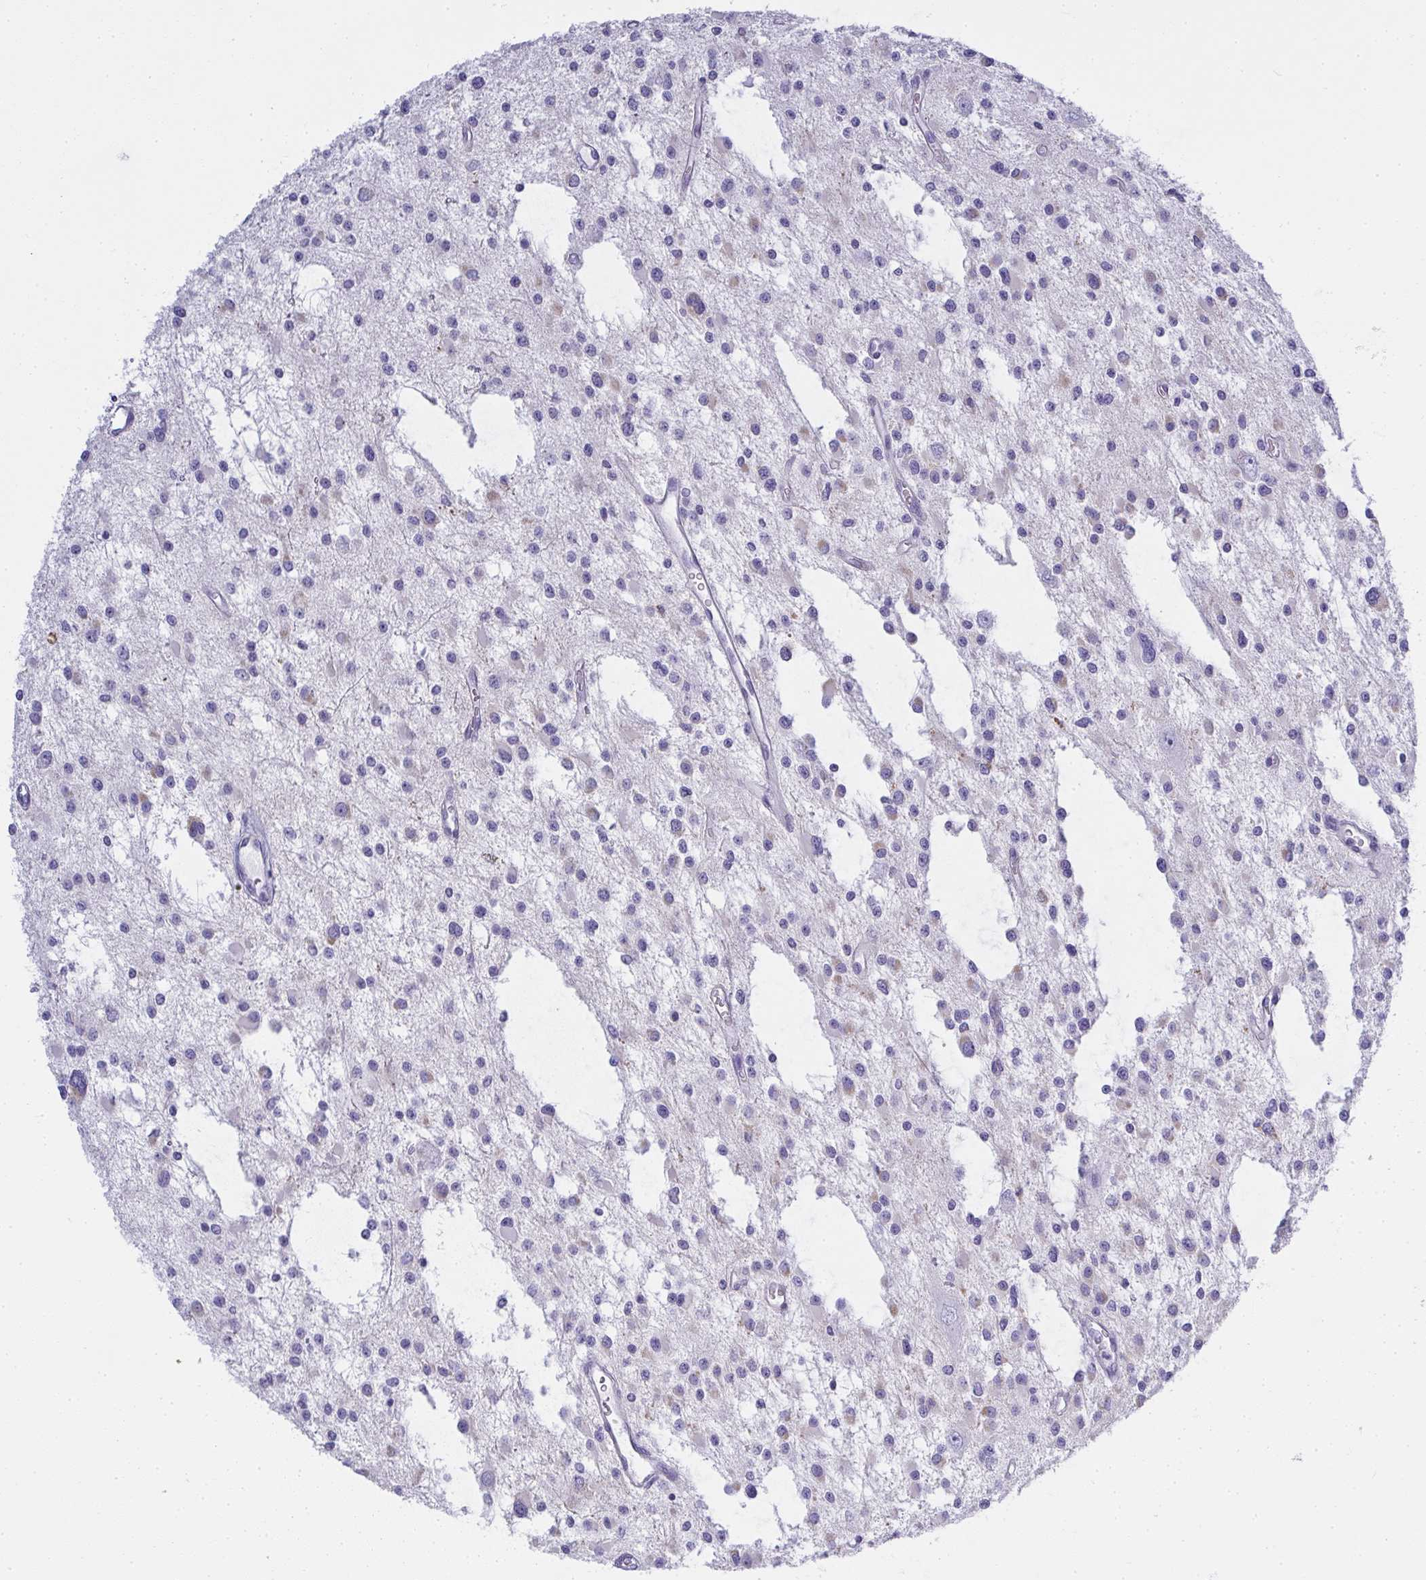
{"staining": {"intensity": "negative", "quantity": "none", "location": "none"}, "tissue": "glioma", "cell_type": "Tumor cells", "image_type": "cancer", "snomed": [{"axis": "morphology", "description": "Glioma, malignant, Low grade"}, {"axis": "topography", "description": "Brain"}], "caption": "The immunohistochemistry image has no significant expression in tumor cells of malignant low-grade glioma tissue.", "gene": "GSDMB", "patient": {"sex": "male", "age": 43}}